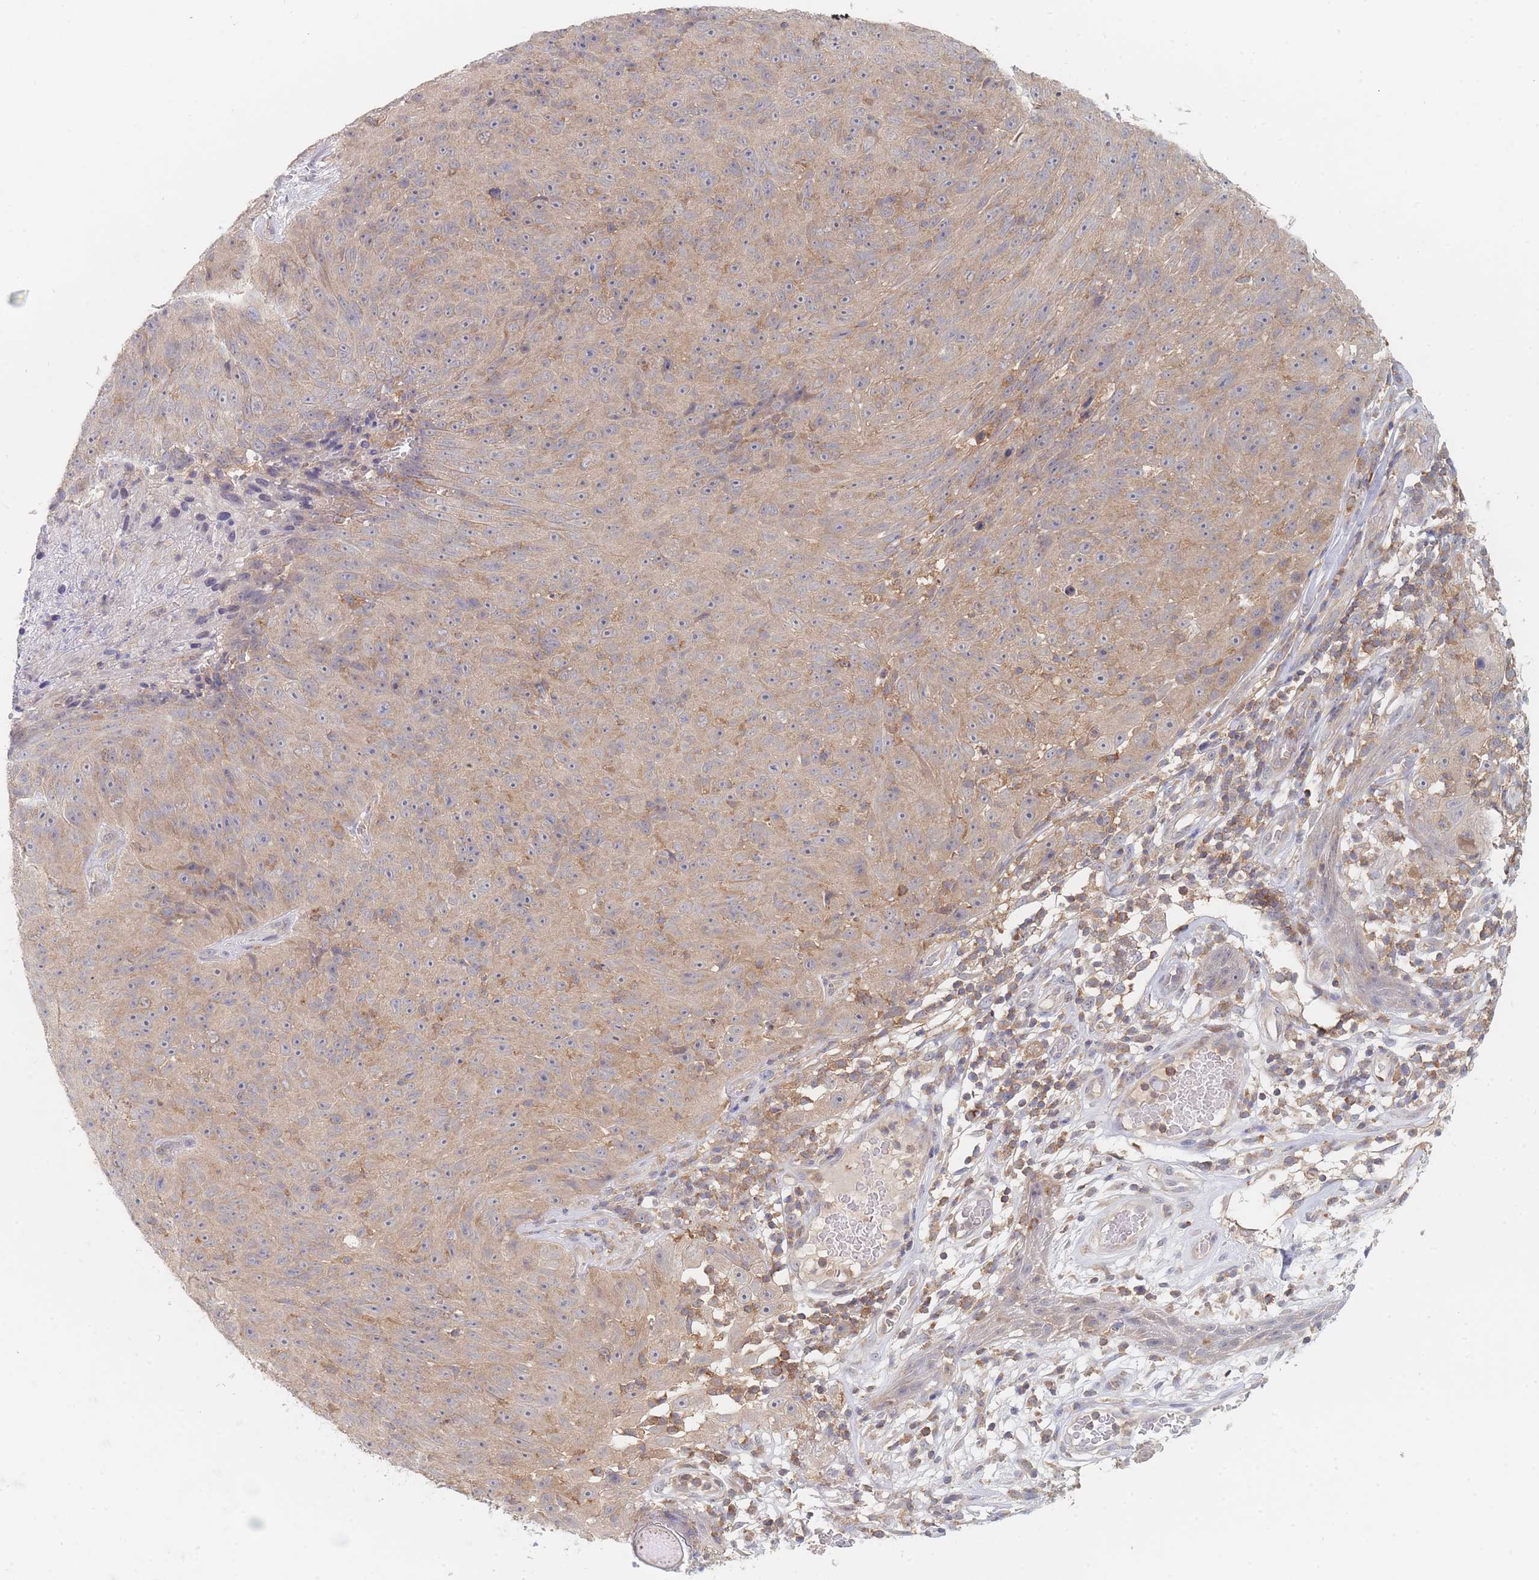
{"staining": {"intensity": "moderate", "quantity": ">75%", "location": "cytoplasmic/membranous"}, "tissue": "skin cancer", "cell_type": "Tumor cells", "image_type": "cancer", "snomed": [{"axis": "morphology", "description": "Squamous cell carcinoma, NOS"}, {"axis": "topography", "description": "Skin"}], "caption": "Skin cancer (squamous cell carcinoma) stained with a brown dye displays moderate cytoplasmic/membranous positive staining in about >75% of tumor cells.", "gene": "PPP6C", "patient": {"sex": "female", "age": 87}}